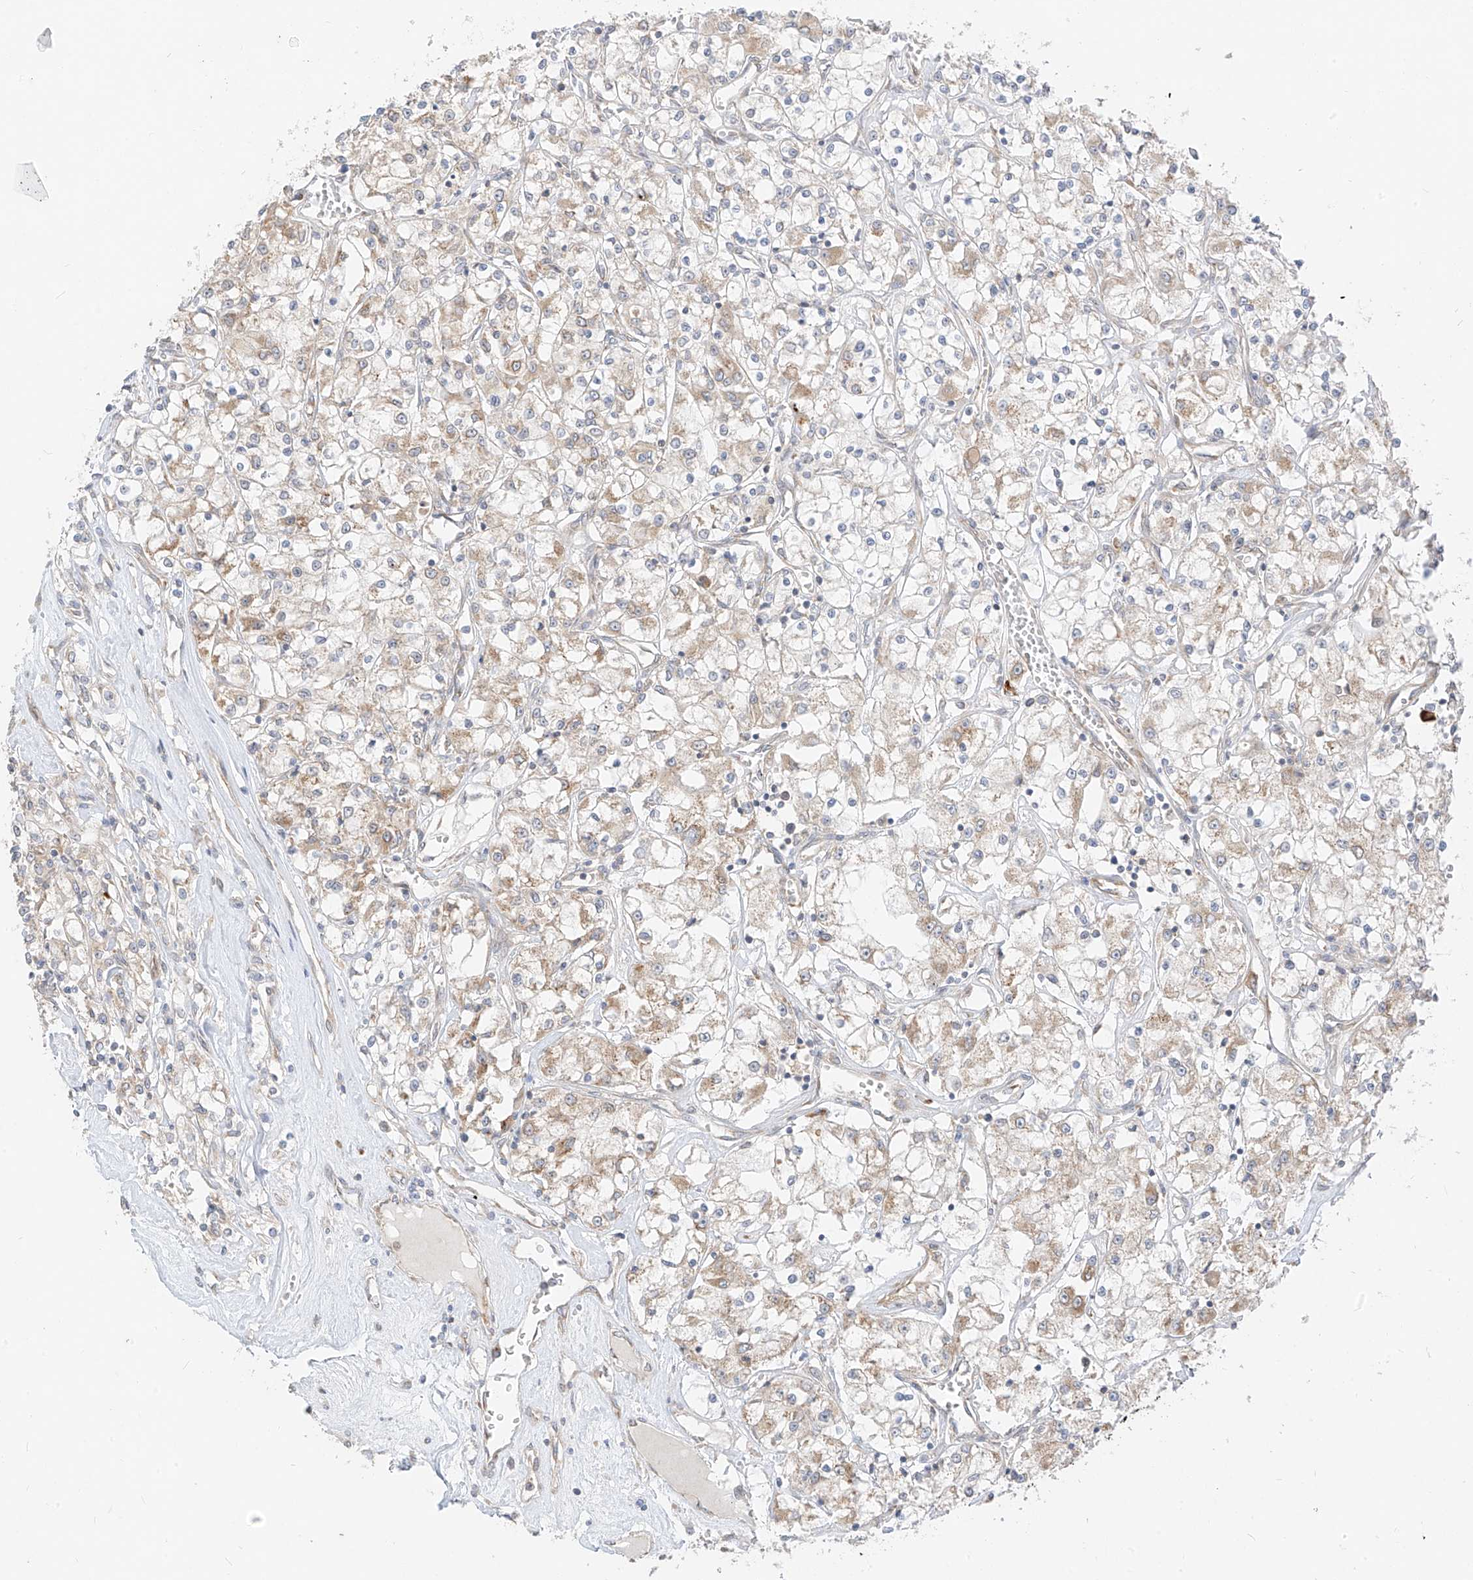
{"staining": {"intensity": "moderate", "quantity": "<25%", "location": "cytoplasmic/membranous"}, "tissue": "renal cancer", "cell_type": "Tumor cells", "image_type": "cancer", "snomed": [{"axis": "morphology", "description": "Adenocarcinoma, NOS"}, {"axis": "topography", "description": "Kidney"}], "caption": "A histopathology image of human renal cancer (adenocarcinoma) stained for a protein displays moderate cytoplasmic/membranous brown staining in tumor cells.", "gene": "STT3A", "patient": {"sex": "female", "age": 59}}